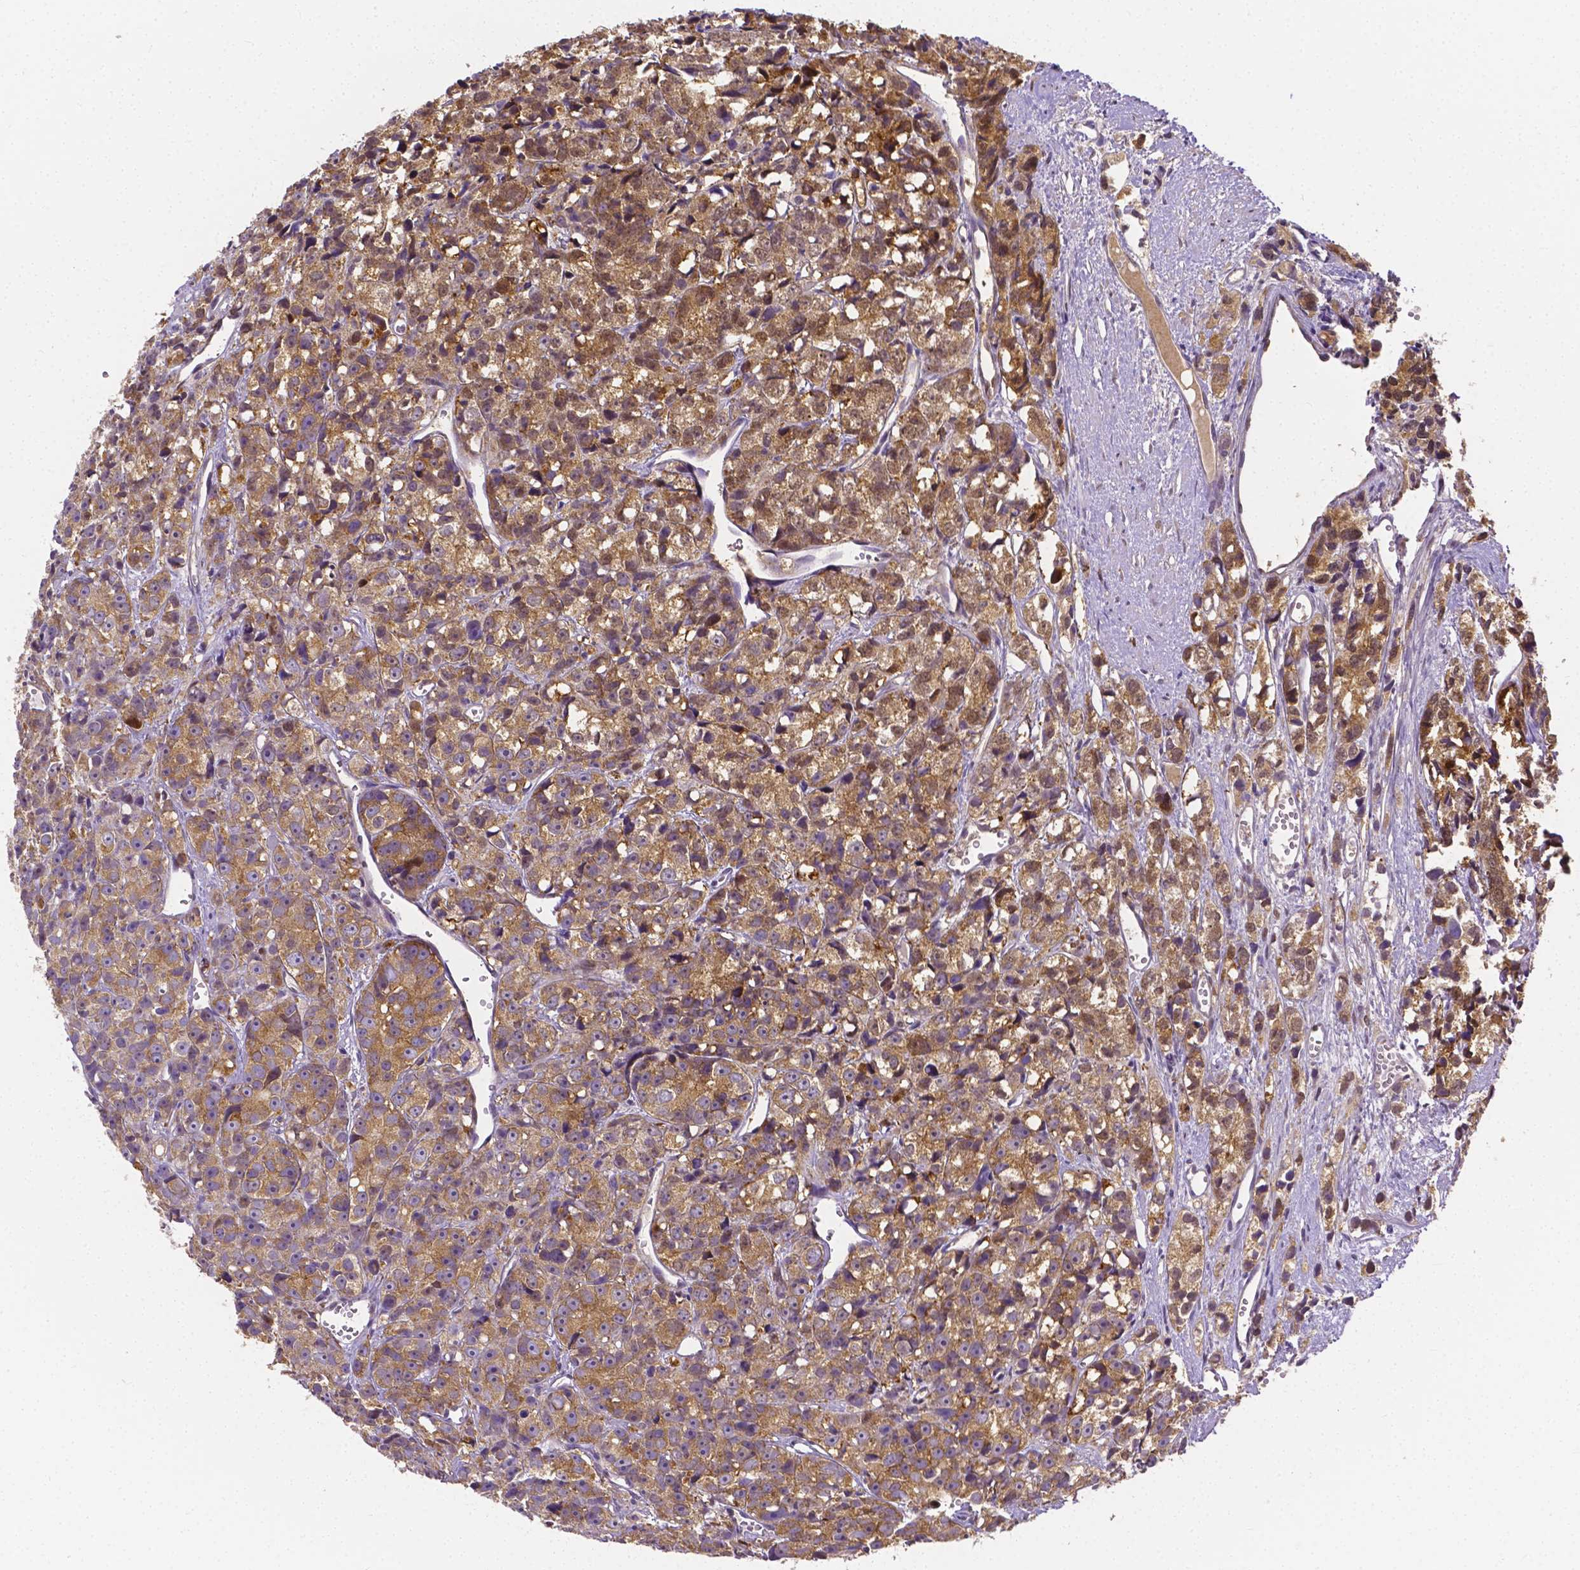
{"staining": {"intensity": "weak", "quantity": ">75%", "location": "cytoplasmic/membranous"}, "tissue": "prostate cancer", "cell_type": "Tumor cells", "image_type": "cancer", "snomed": [{"axis": "morphology", "description": "Adenocarcinoma, High grade"}, {"axis": "topography", "description": "Prostate"}], "caption": "This micrograph reveals immunohistochemistry (IHC) staining of prostate high-grade adenocarcinoma, with low weak cytoplasmic/membranous staining in approximately >75% of tumor cells.", "gene": "ZNRD2", "patient": {"sex": "male", "age": 77}}